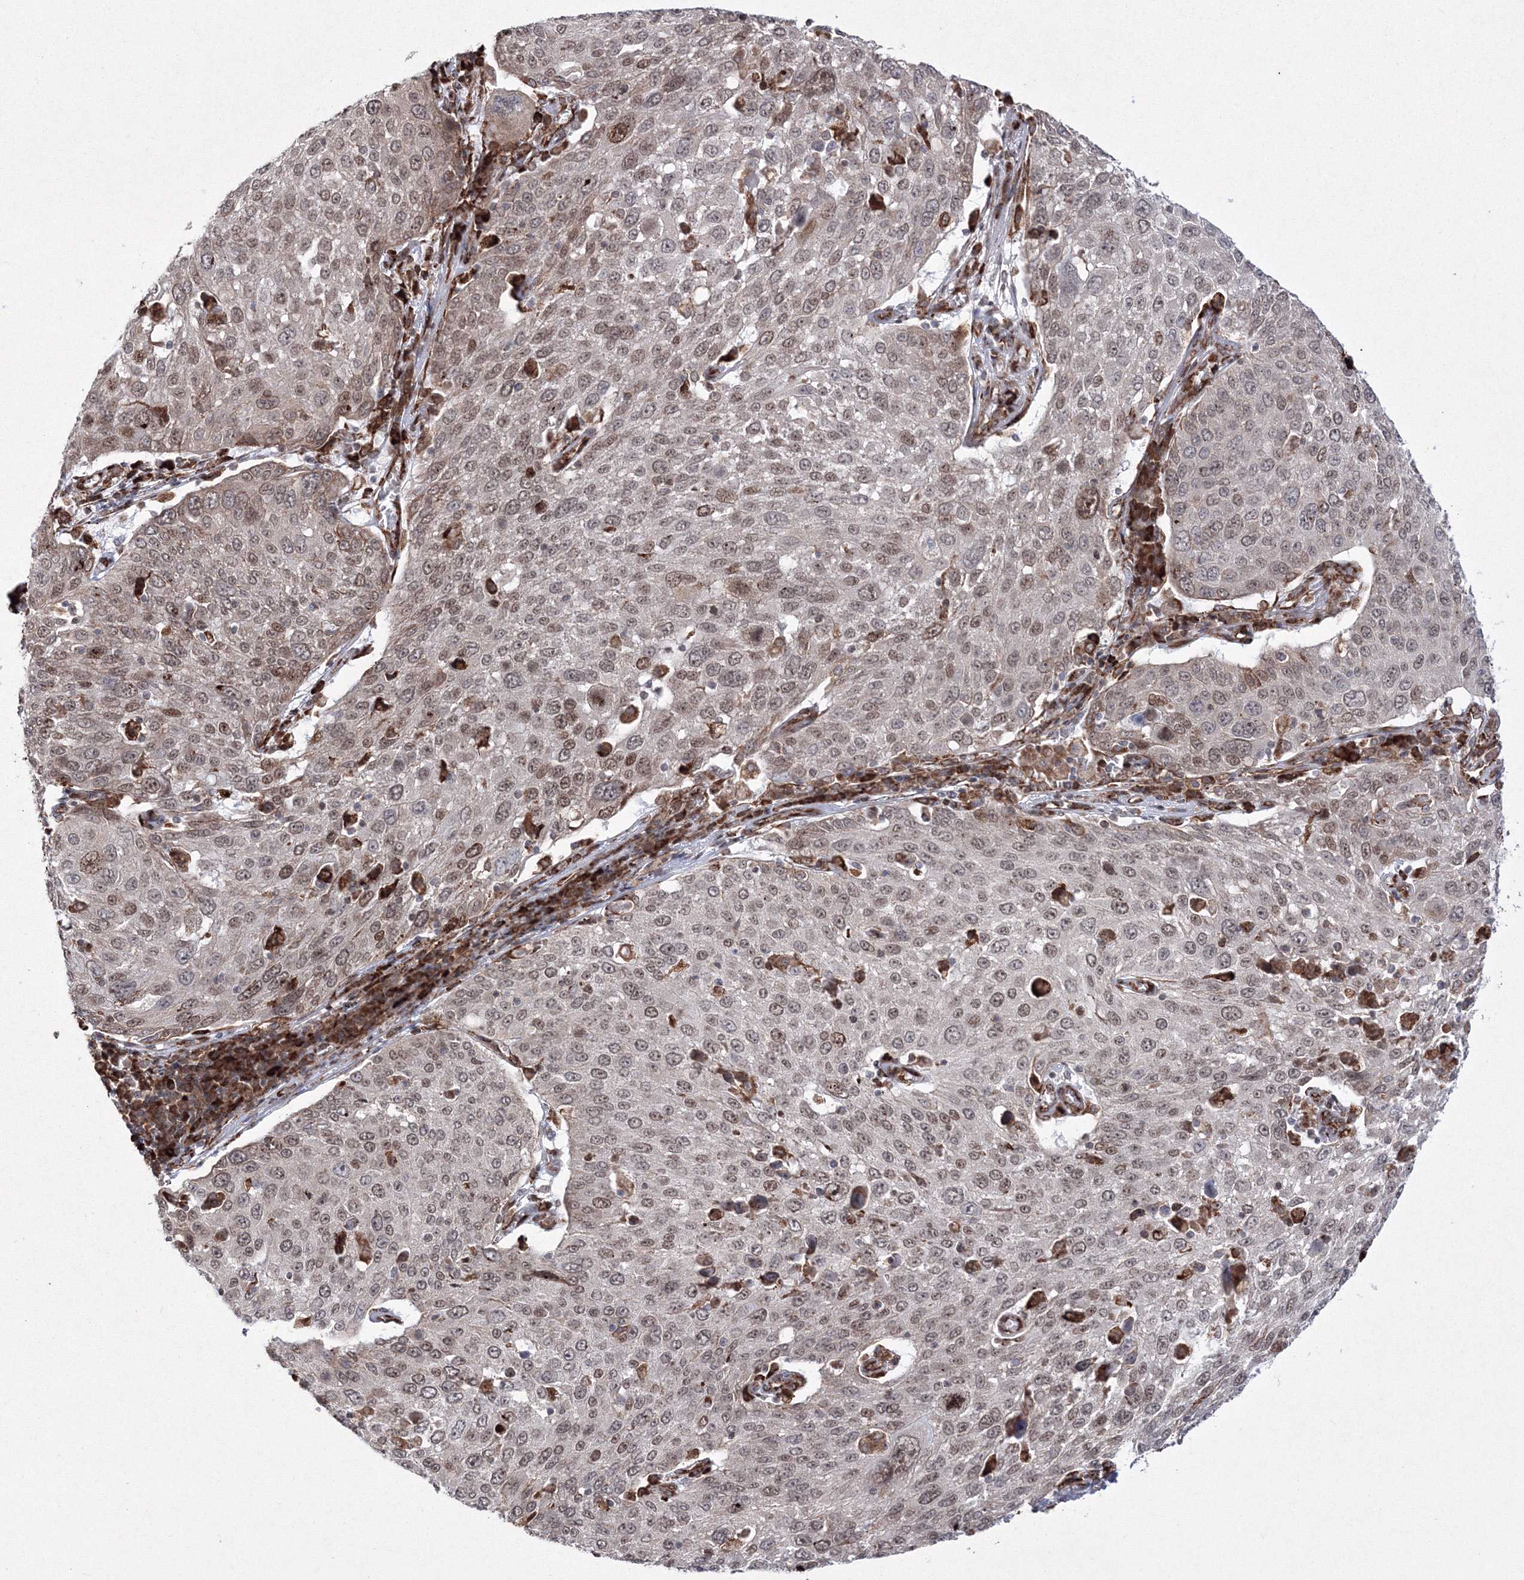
{"staining": {"intensity": "weak", "quantity": ">75%", "location": "cytoplasmic/membranous,nuclear"}, "tissue": "lung cancer", "cell_type": "Tumor cells", "image_type": "cancer", "snomed": [{"axis": "morphology", "description": "Squamous cell carcinoma, NOS"}, {"axis": "topography", "description": "Lung"}], "caption": "Lung squamous cell carcinoma stained with DAB (3,3'-diaminobenzidine) IHC displays low levels of weak cytoplasmic/membranous and nuclear staining in about >75% of tumor cells.", "gene": "EFCAB12", "patient": {"sex": "male", "age": 65}}